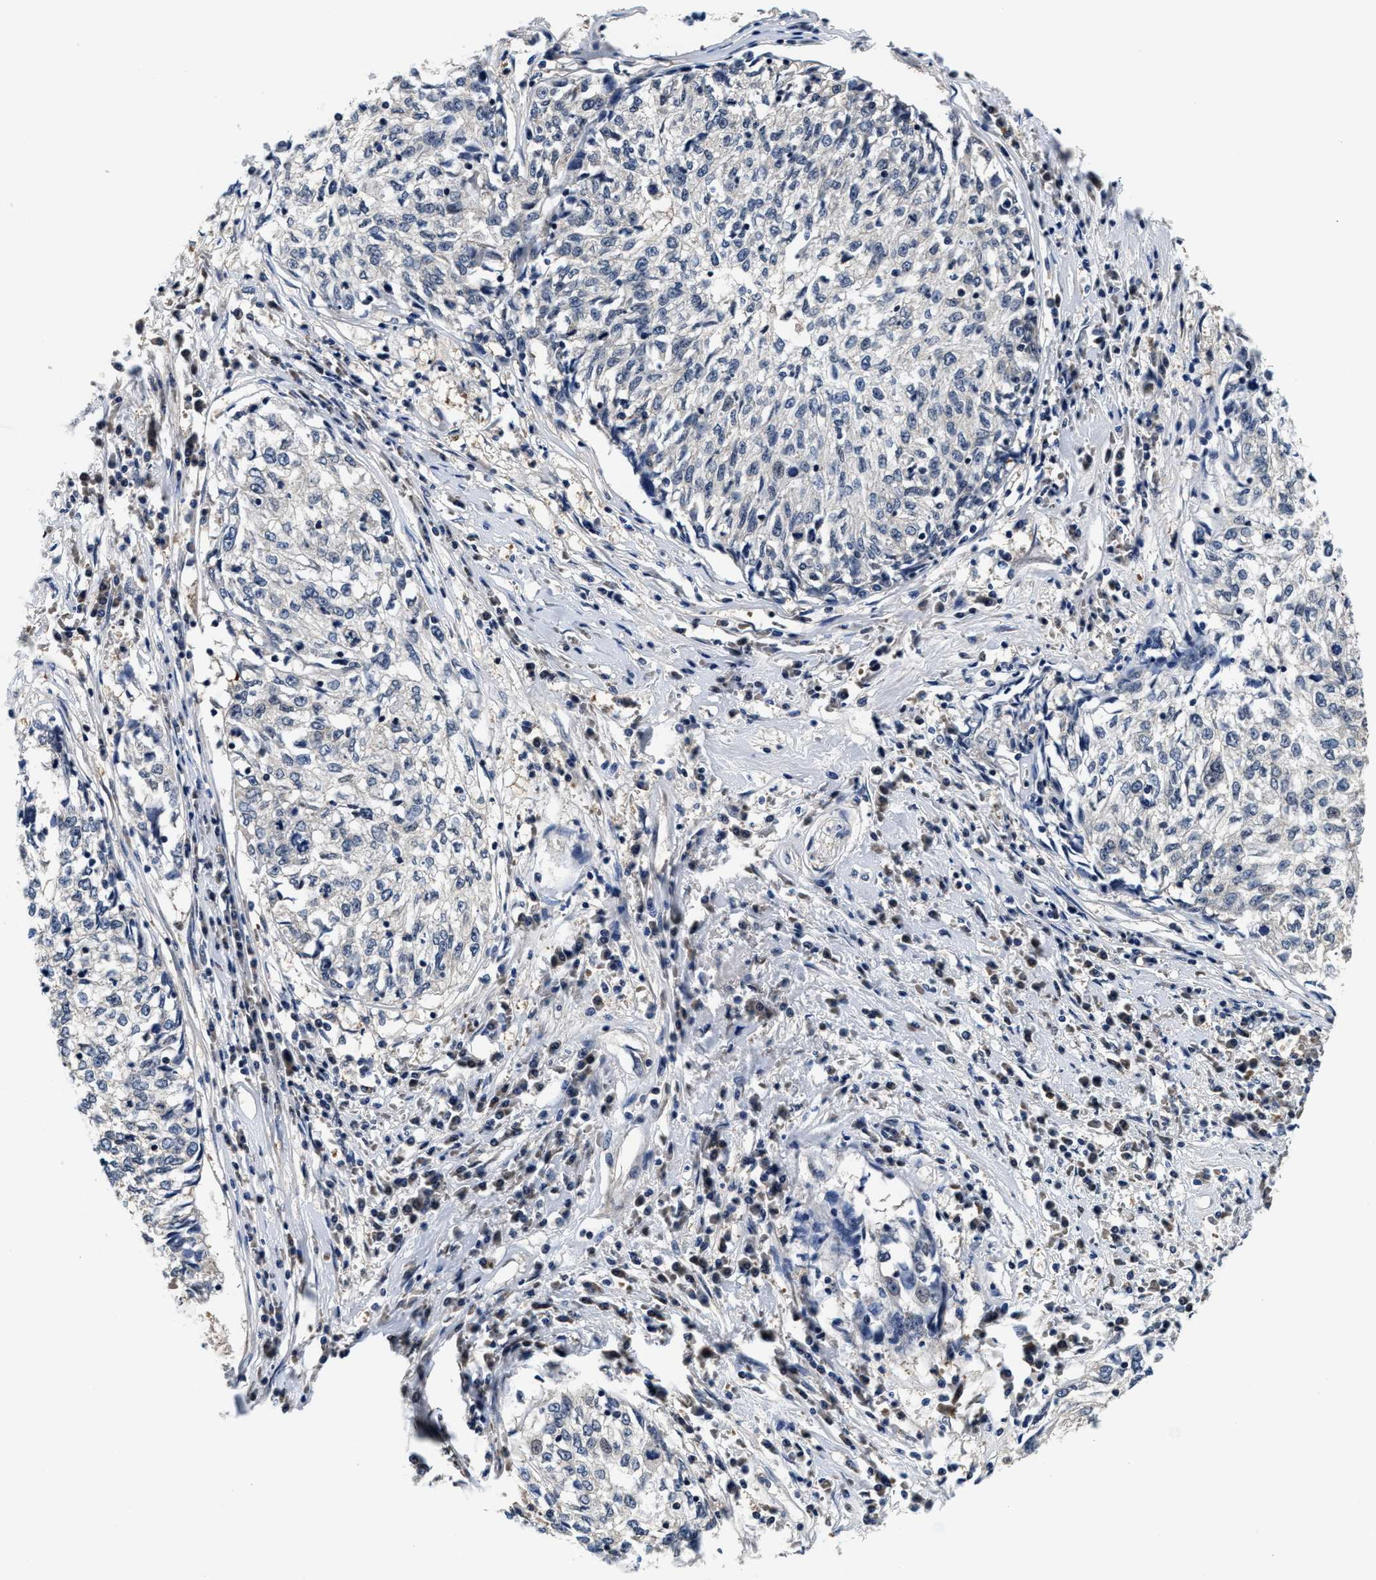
{"staining": {"intensity": "negative", "quantity": "none", "location": "none"}, "tissue": "cervical cancer", "cell_type": "Tumor cells", "image_type": "cancer", "snomed": [{"axis": "morphology", "description": "Squamous cell carcinoma, NOS"}, {"axis": "topography", "description": "Cervix"}], "caption": "High power microscopy image of an immunohistochemistry histopathology image of cervical squamous cell carcinoma, revealing no significant positivity in tumor cells. (DAB (3,3'-diaminobenzidine) IHC visualized using brightfield microscopy, high magnification).", "gene": "PHPT1", "patient": {"sex": "female", "age": 57}}